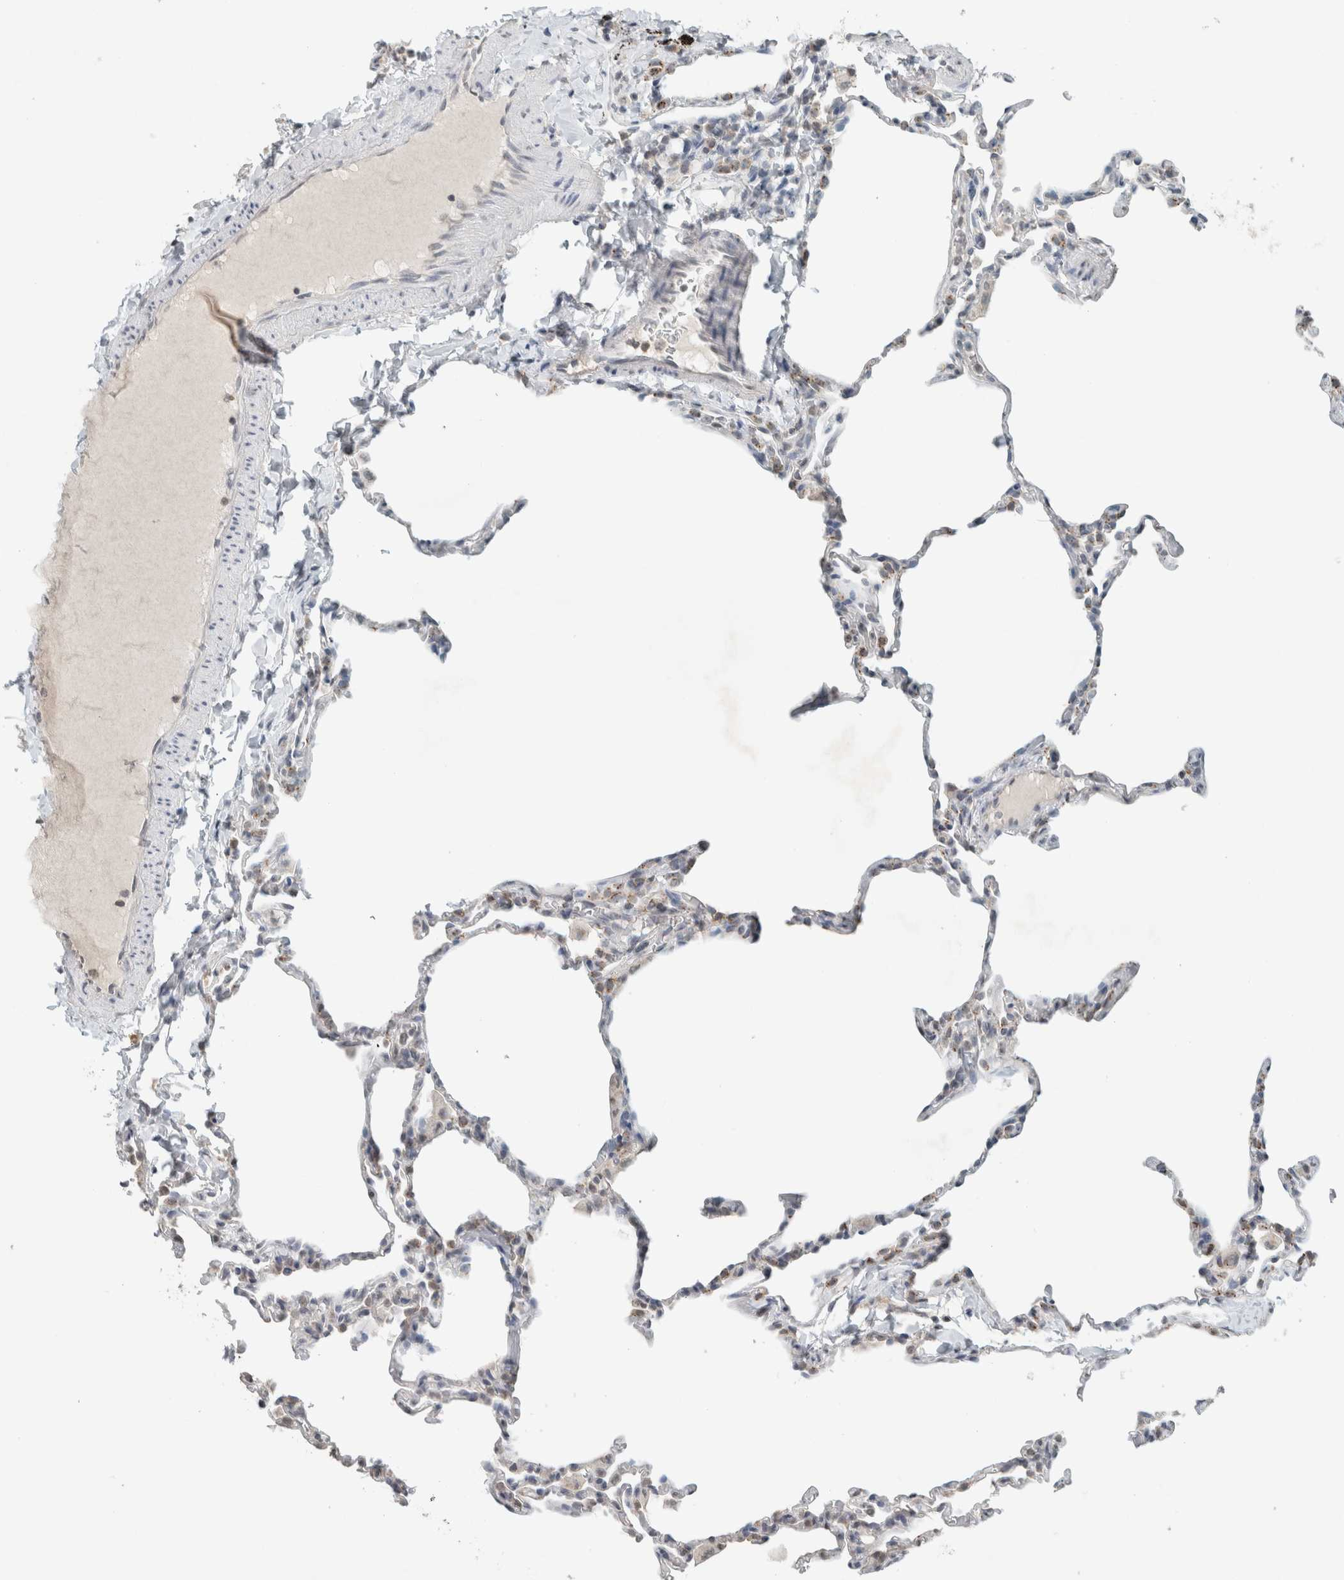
{"staining": {"intensity": "weak", "quantity": "<25%", "location": "cytoplasmic/membranous"}, "tissue": "lung", "cell_type": "Alveolar cells", "image_type": "normal", "snomed": [{"axis": "morphology", "description": "Normal tissue, NOS"}, {"axis": "topography", "description": "Lung"}], "caption": "The image exhibits no significant expression in alveolar cells of lung.", "gene": "TRIT1", "patient": {"sex": "male", "age": 20}}